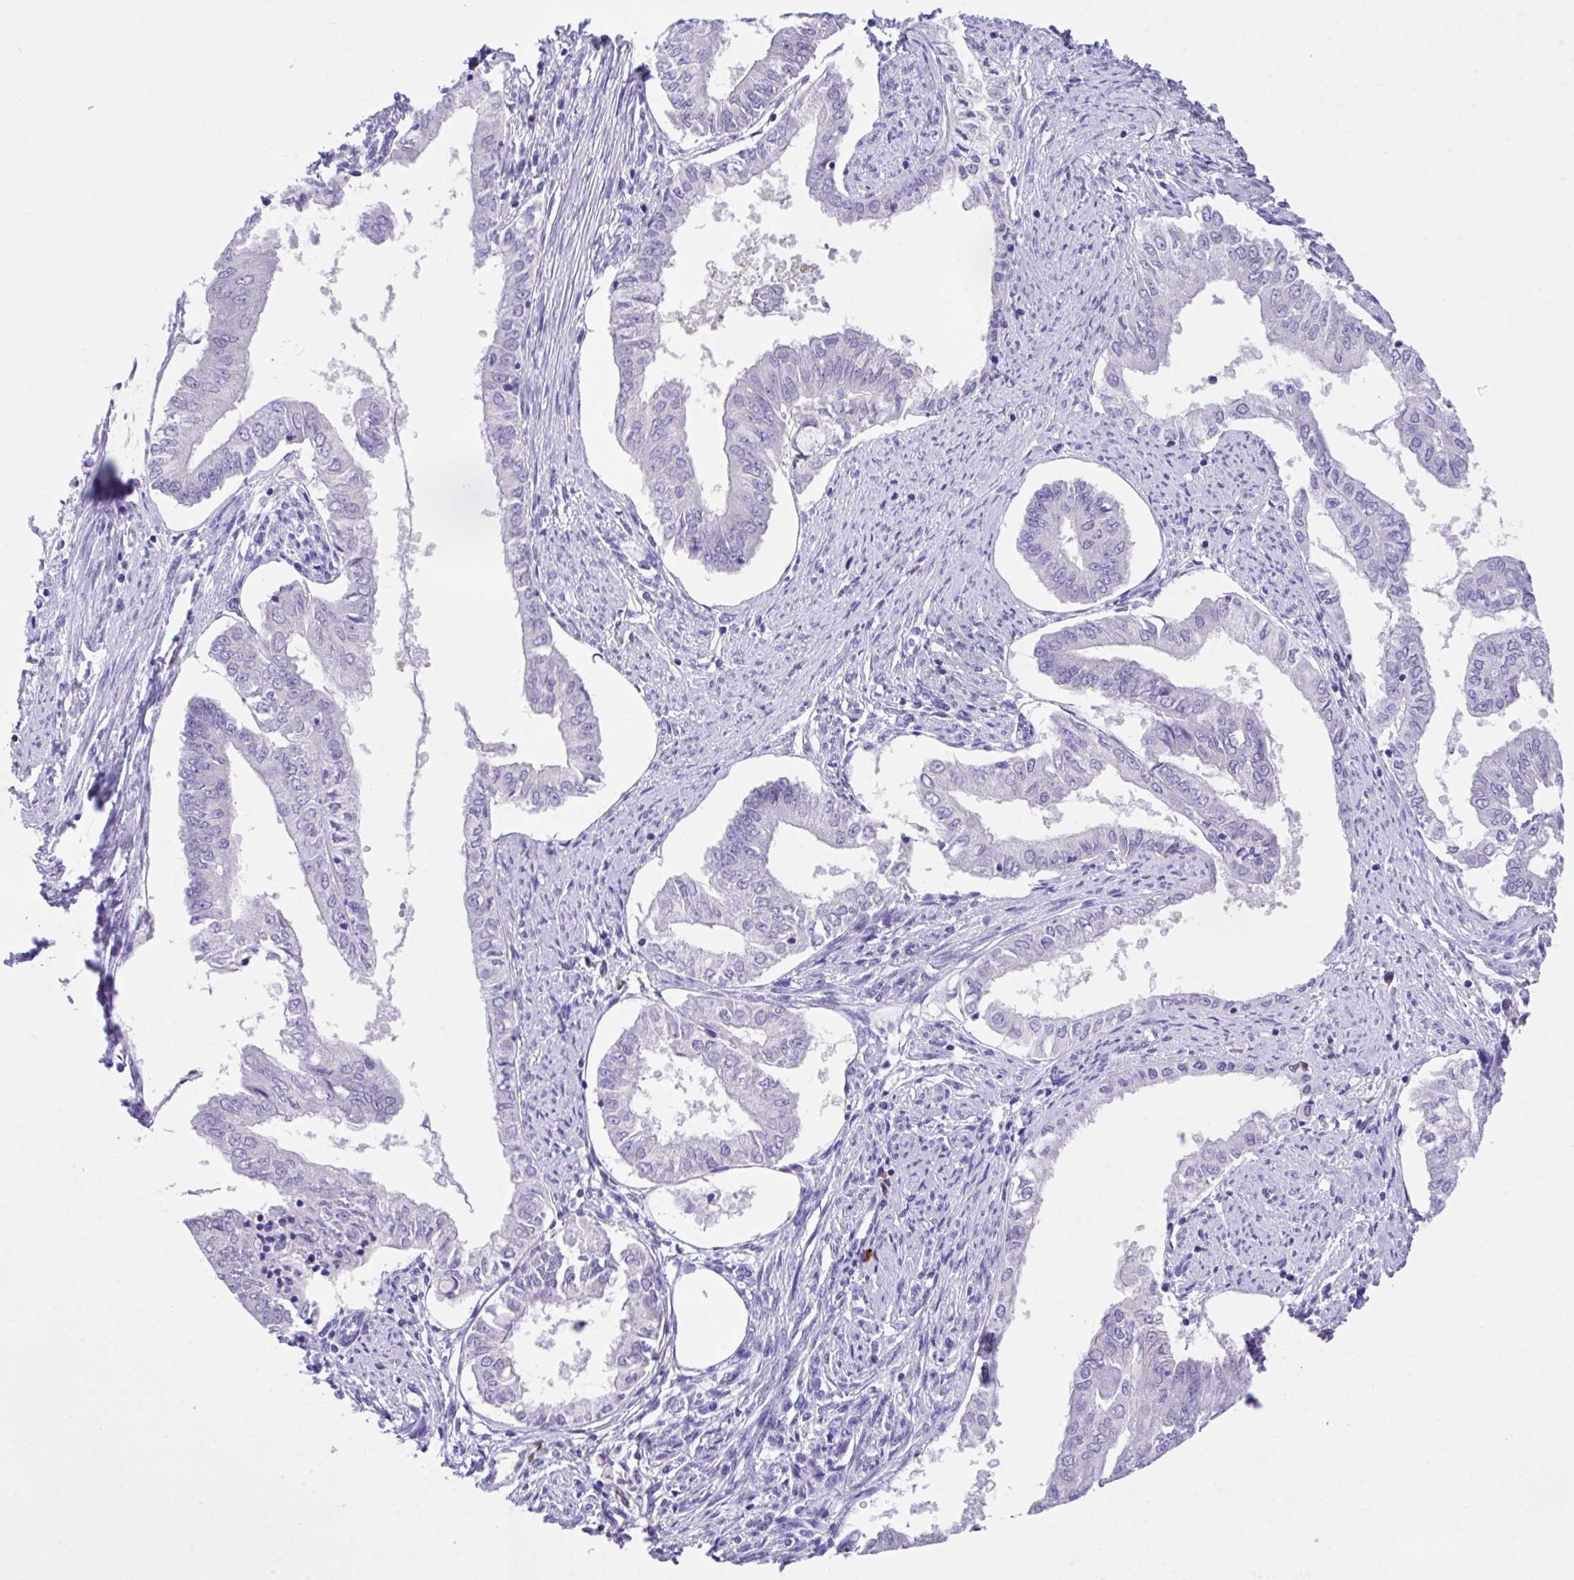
{"staining": {"intensity": "negative", "quantity": "none", "location": "none"}, "tissue": "endometrial cancer", "cell_type": "Tumor cells", "image_type": "cancer", "snomed": [{"axis": "morphology", "description": "Adenocarcinoma, NOS"}, {"axis": "topography", "description": "Endometrium"}], "caption": "Tumor cells show no significant protein staining in endometrial cancer (adenocarcinoma). (DAB immunohistochemistry (IHC), high magnification).", "gene": "HOXB4", "patient": {"sex": "female", "age": 76}}